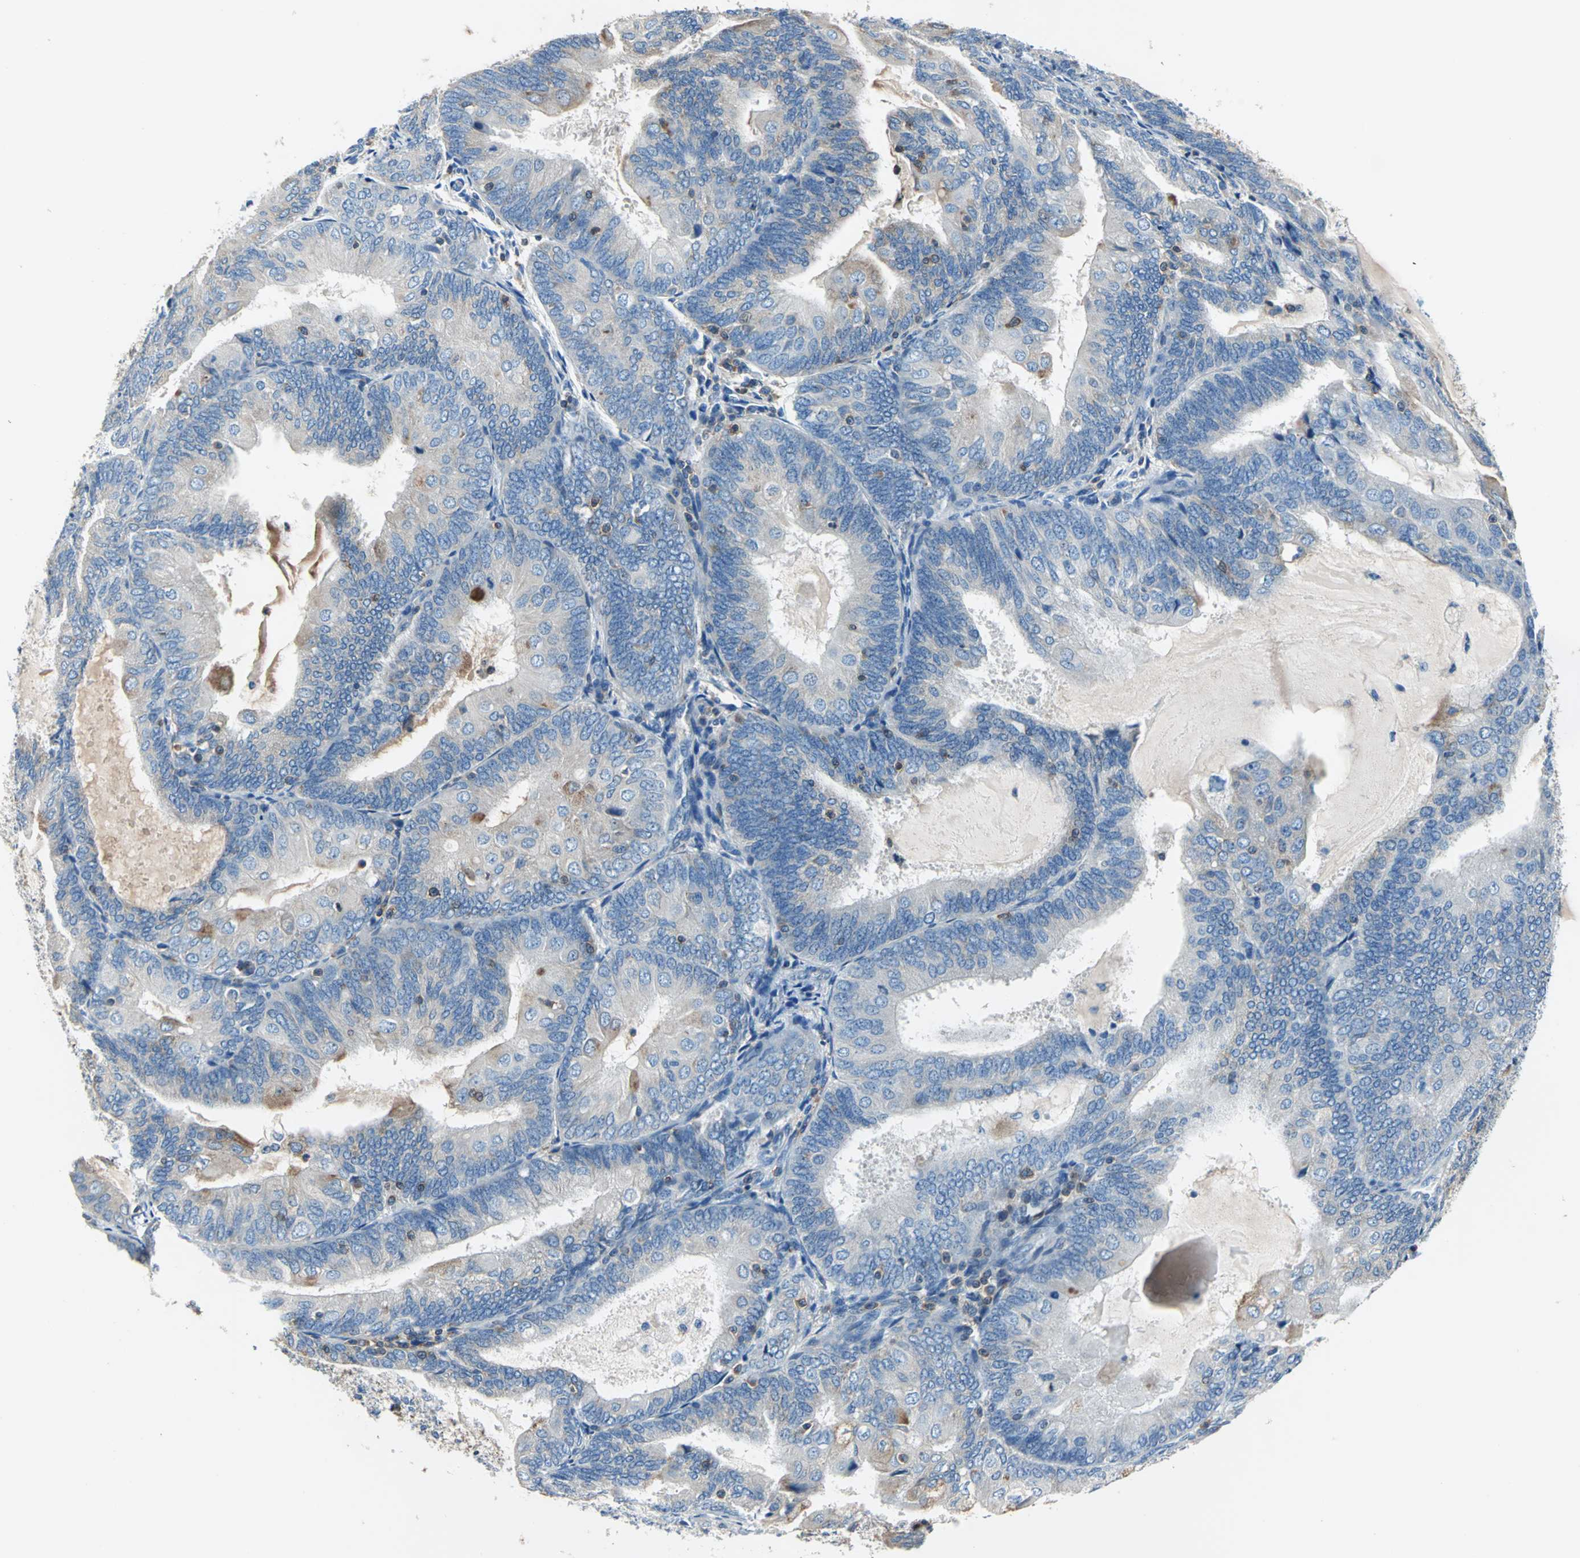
{"staining": {"intensity": "moderate", "quantity": "<25%", "location": "cytoplasmic/membranous"}, "tissue": "endometrial cancer", "cell_type": "Tumor cells", "image_type": "cancer", "snomed": [{"axis": "morphology", "description": "Adenocarcinoma, NOS"}, {"axis": "topography", "description": "Endometrium"}], "caption": "Immunohistochemistry micrograph of human adenocarcinoma (endometrial) stained for a protein (brown), which displays low levels of moderate cytoplasmic/membranous staining in about <25% of tumor cells.", "gene": "SEPTIN6", "patient": {"sex": "female", "age": 81}}